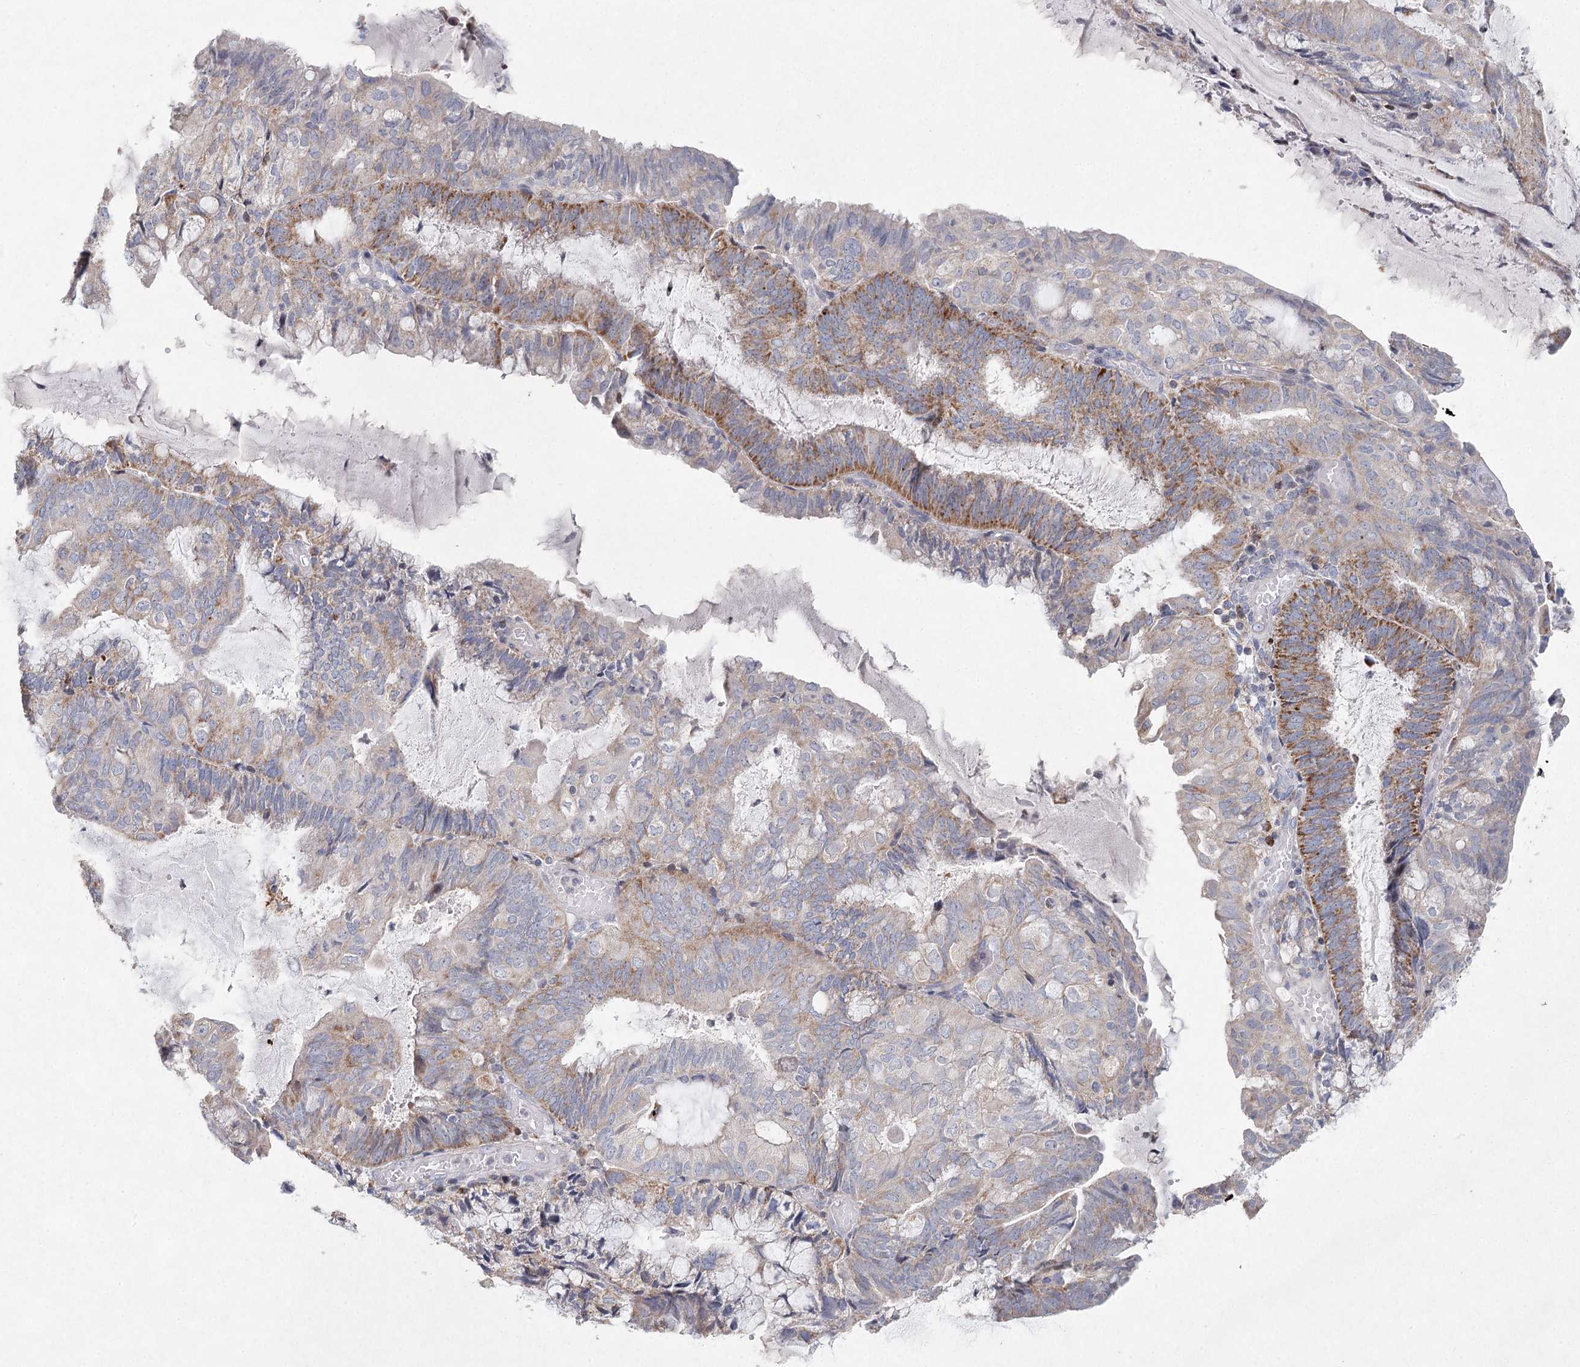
{"staining": {"intensity": "moderate", "quantity": "<25%", "location": "cytoplasmic/membranous"}, "tissue": "endometrial cancer", "cell_type": "Tumor cells", "image_type": "cancer", "snomed": [{"axis": "morphology", "description": "Adenocarcinoma, NOS"}, {"axis": "topography", "description": "Endometrium"}], "caption": "A photomicrograph showing moderate cytoplasmic/membranous staining in approximately <25% of tumor cells in endometrial cancer, as visualized by brown immunohistochemical staining.", "gene": "XPO6", "patient": {"sex": "female", "age": 81}}